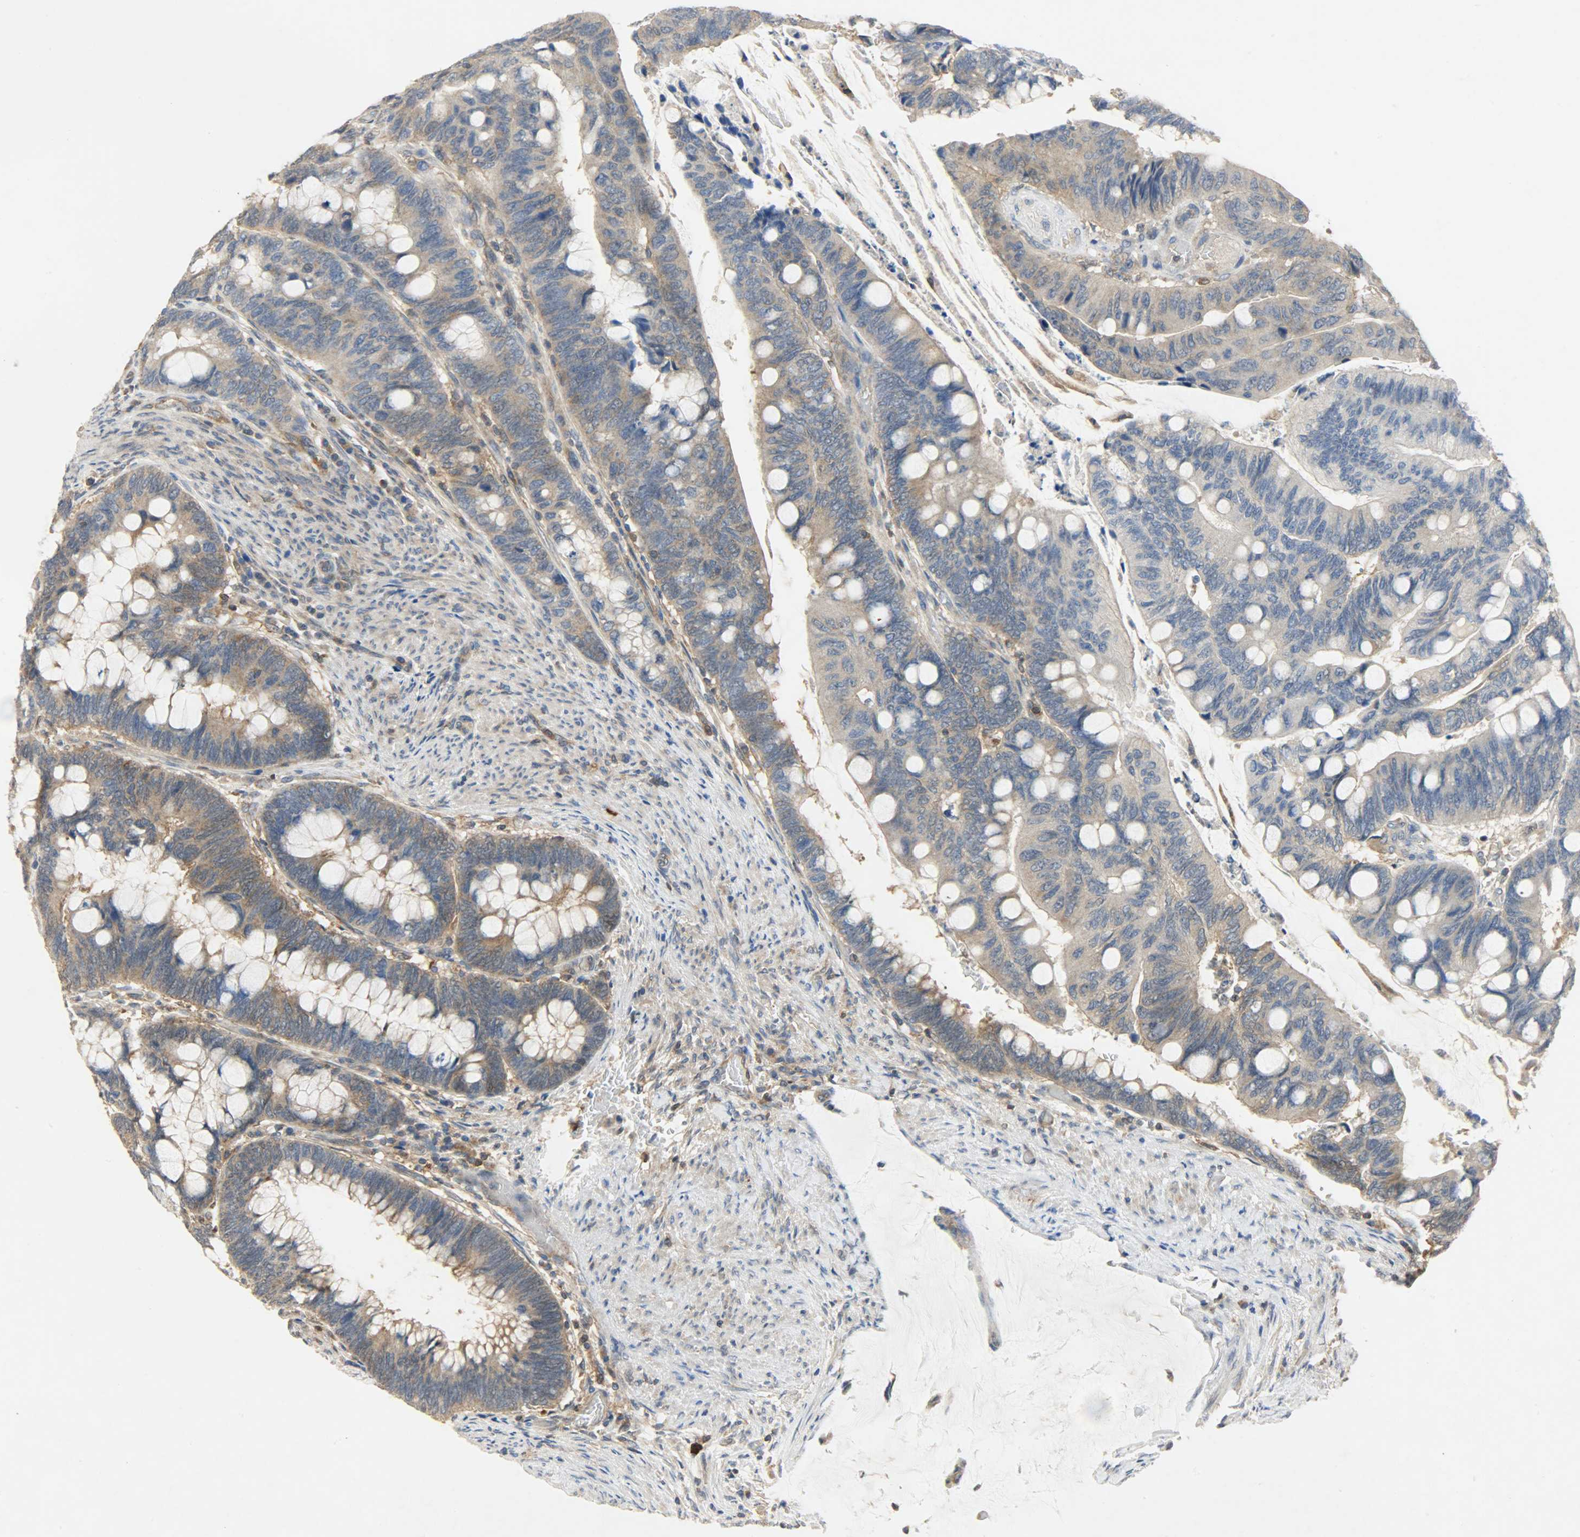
{"staining": {"intensity": "moderate", "quantity": ">75%", "location": "cytoplasmic/membranous"}, "tissue": "colorectal cancer", "cell_type": "Tumor cells", "image_type": "cancer", "snomed": [{"axis": "morphology", "description": "Normal tissue, NOS"}, {"axis": "morphology", "description": "Adenocarcinoma, NOS"}, {"axis": "topography", "description": "Rectum"}], "caption": "Adenocarcinoma (colorectal) stained with a protein marker shows moderate staining in tumor cells.", "gene": "TRIM21", "patient": {"sex": "male", "age": 92}}